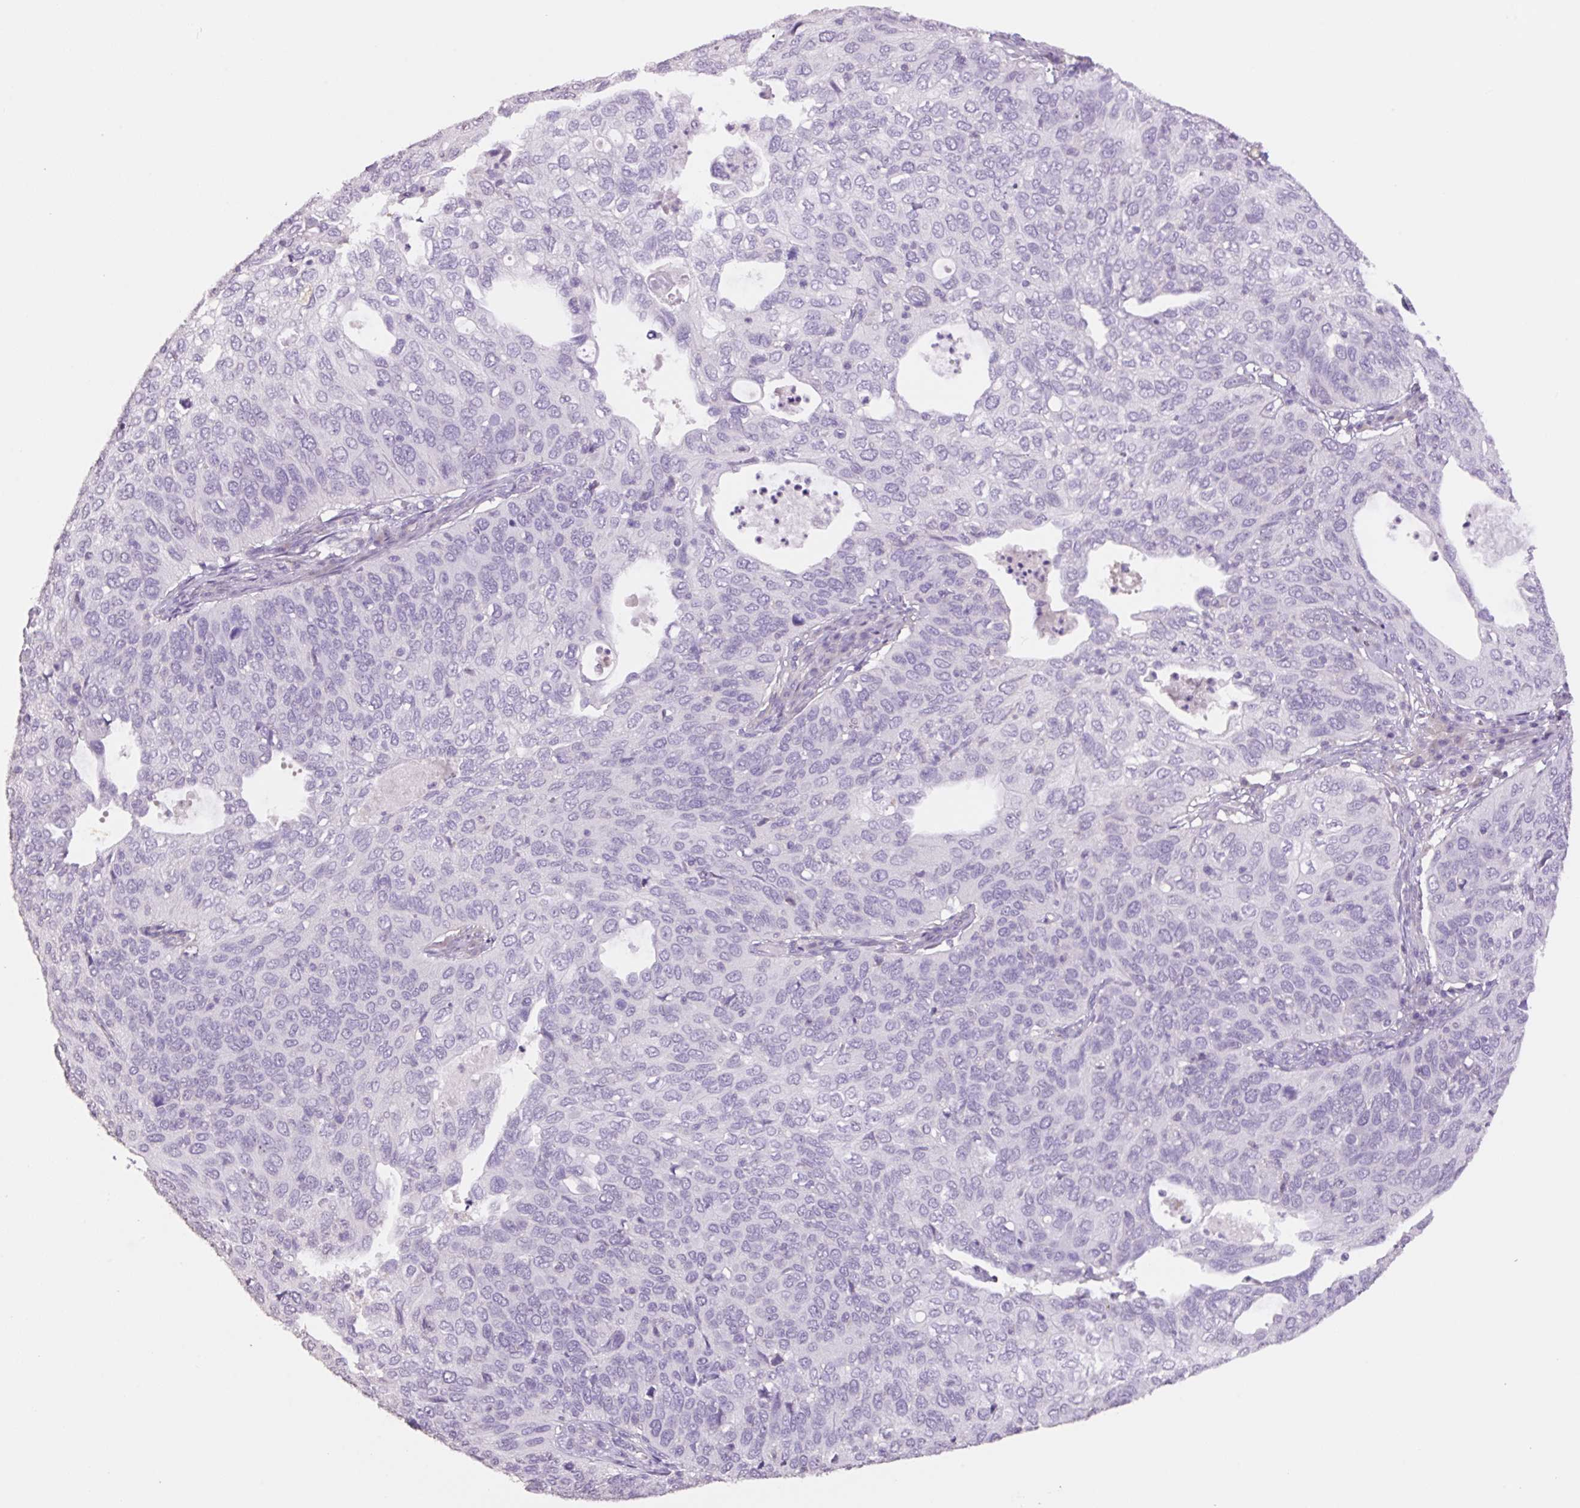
{"staining": {"intensity": "negative", "quantity": "none", "location": "none"}, "tissue": "cervical cancer", "cell_type": "Tumor cells", "image_type": "cancer", "snomed": [{"axis": "morphology", "description": "Squamous cell carcinoma, NOS"}, {"axis": "topography", "description": "Cervix"}], "caption": "This is an IHC histopathology image of human cervical cancer (squamous cell carcinoma). There is no expression in tumor cells.", "gene": "HCRTR2", "patient": {"sex": "female", "age": 36}}